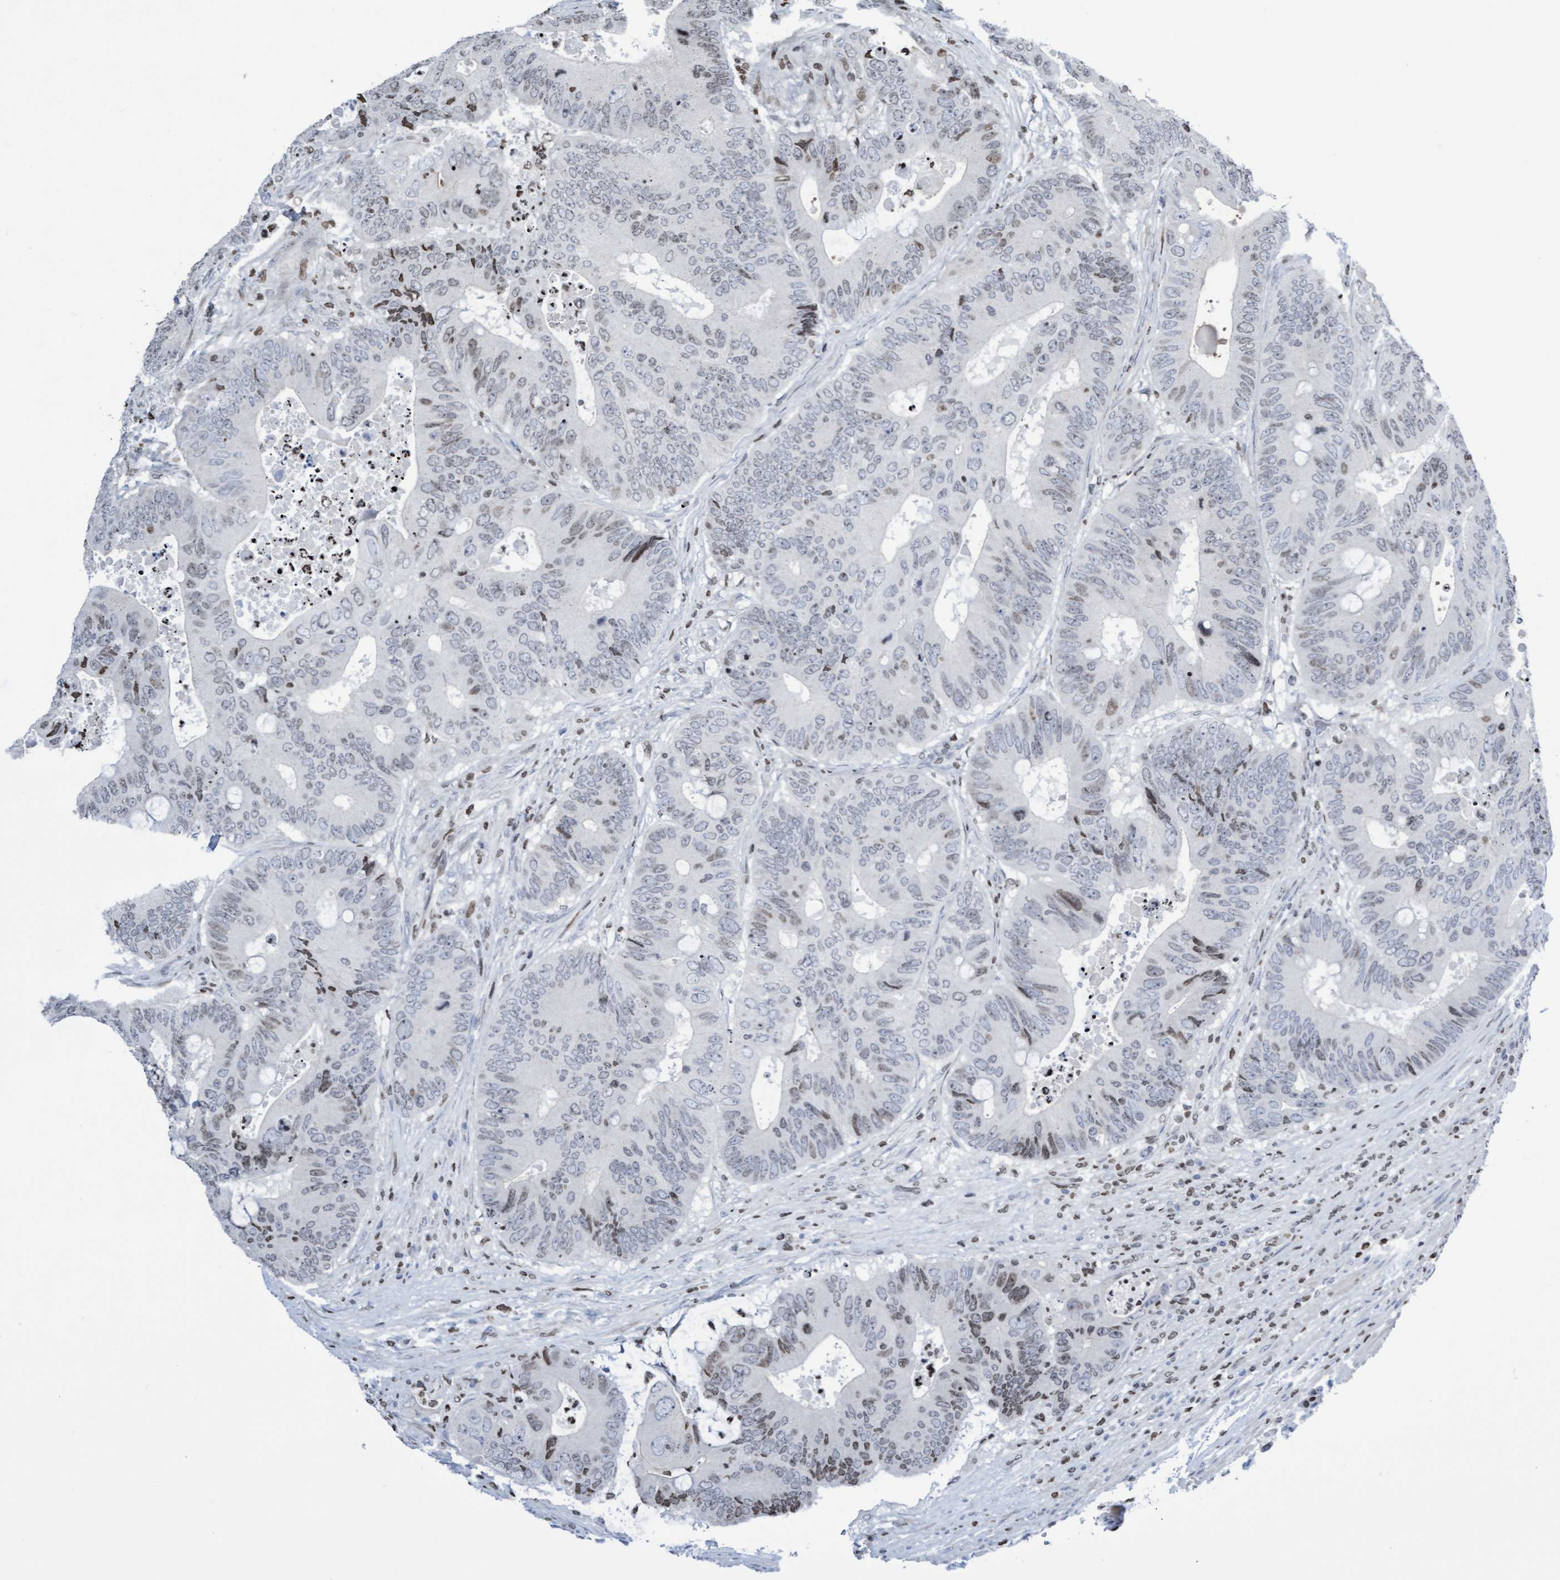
{"staining": {"intensity": "weak", "quantity": "25%-75%", "location": "nuclear"}, "tissue": "colorectal cancer", "cell_type": "Tumor cells", "image_type": "cancer", "snomed": [{"axis": "morphology", "description": "Adenocarcinoma, NOS"}, {"axis": "topography", "description": "Colon"}], "caption": "Adenocarcinoma (colorectal) stained with a brown dye reveals weak nuclear positive expression in about 25%-75% of tumor cells.", "gene": "CBX2", "patient": {"sex": "male", "age": 71}}